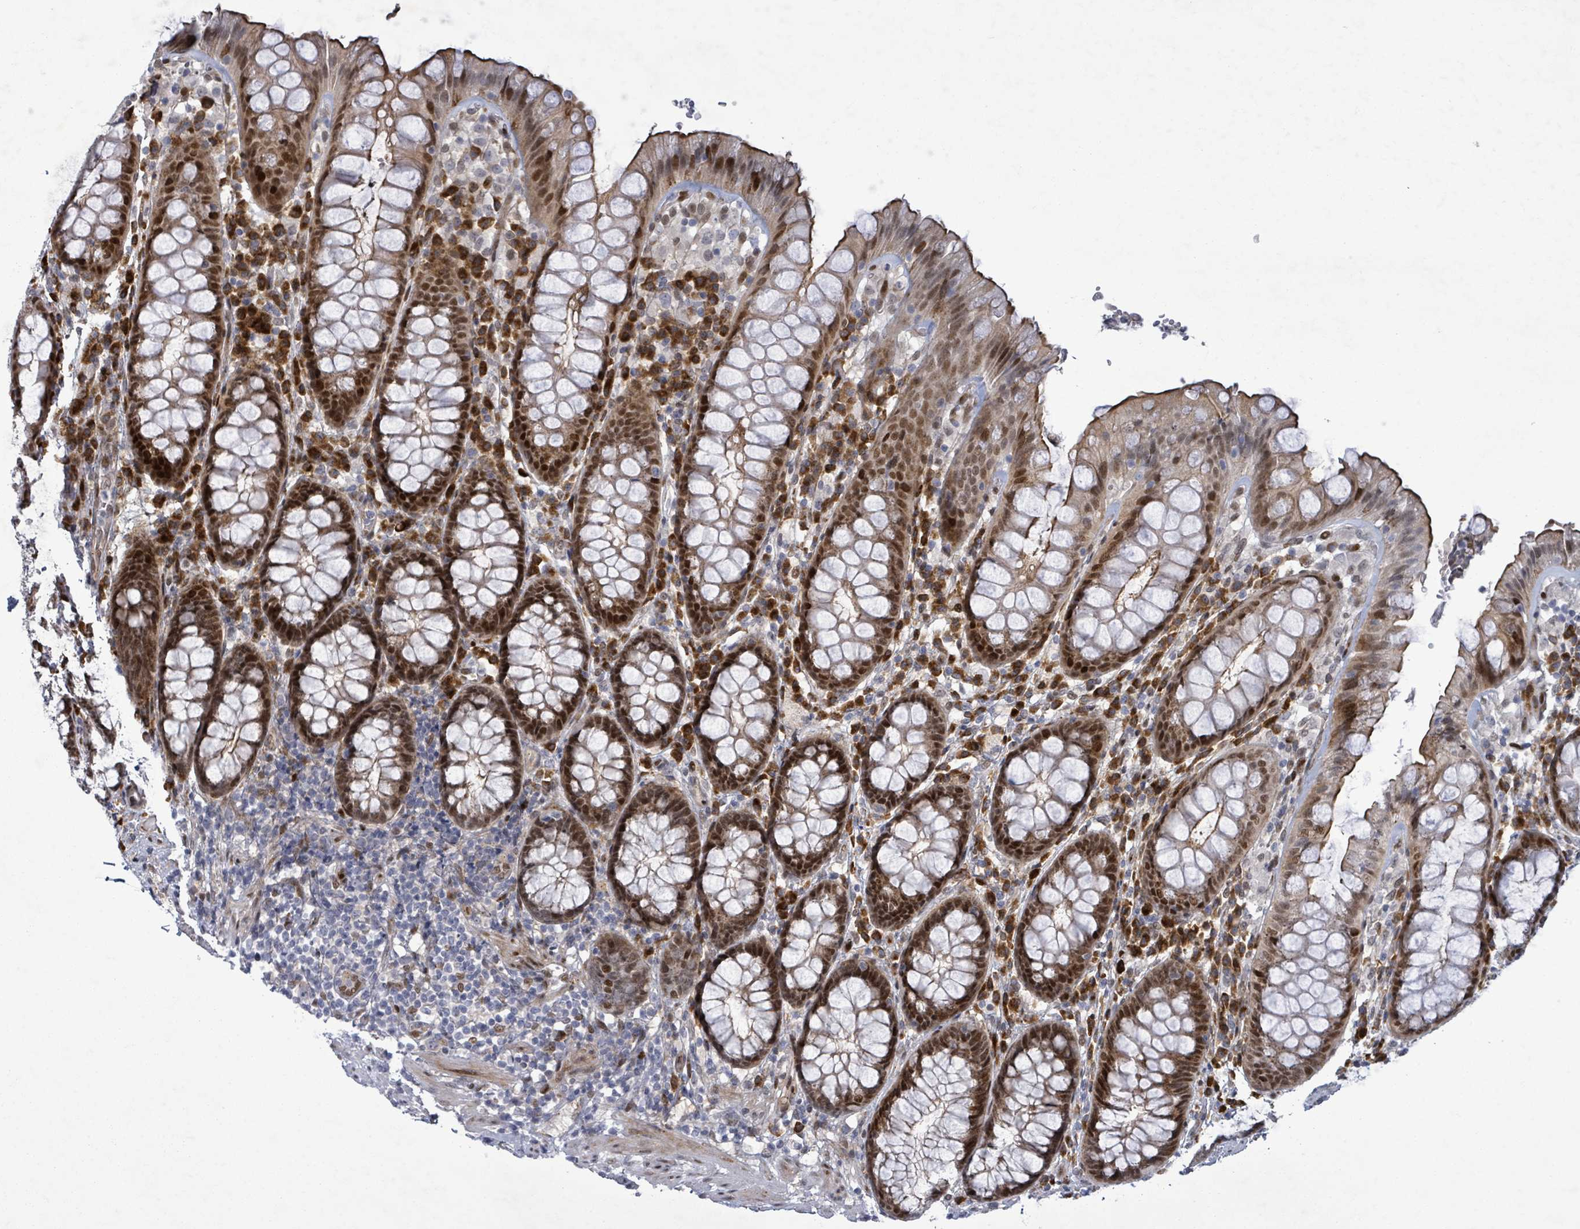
{"staining": {"intensity": "strong", "quantity": "25%-75%", "location": "nuclear"}, "tissue": "rectum", "cell_type": "Glandular cells", "image_type": "normal", "snomed": [{"axis": "morphology", "description": "Normal tissue, NOS"}, {"axis": "topography", "description": "Rectum"}], "caption": "Strong nuclear protein staining is identified in approximately 25%-75% of glandular cells in rectum.", "gene": "TUSC1", "patient": {"sex": "male", "age": 83}}